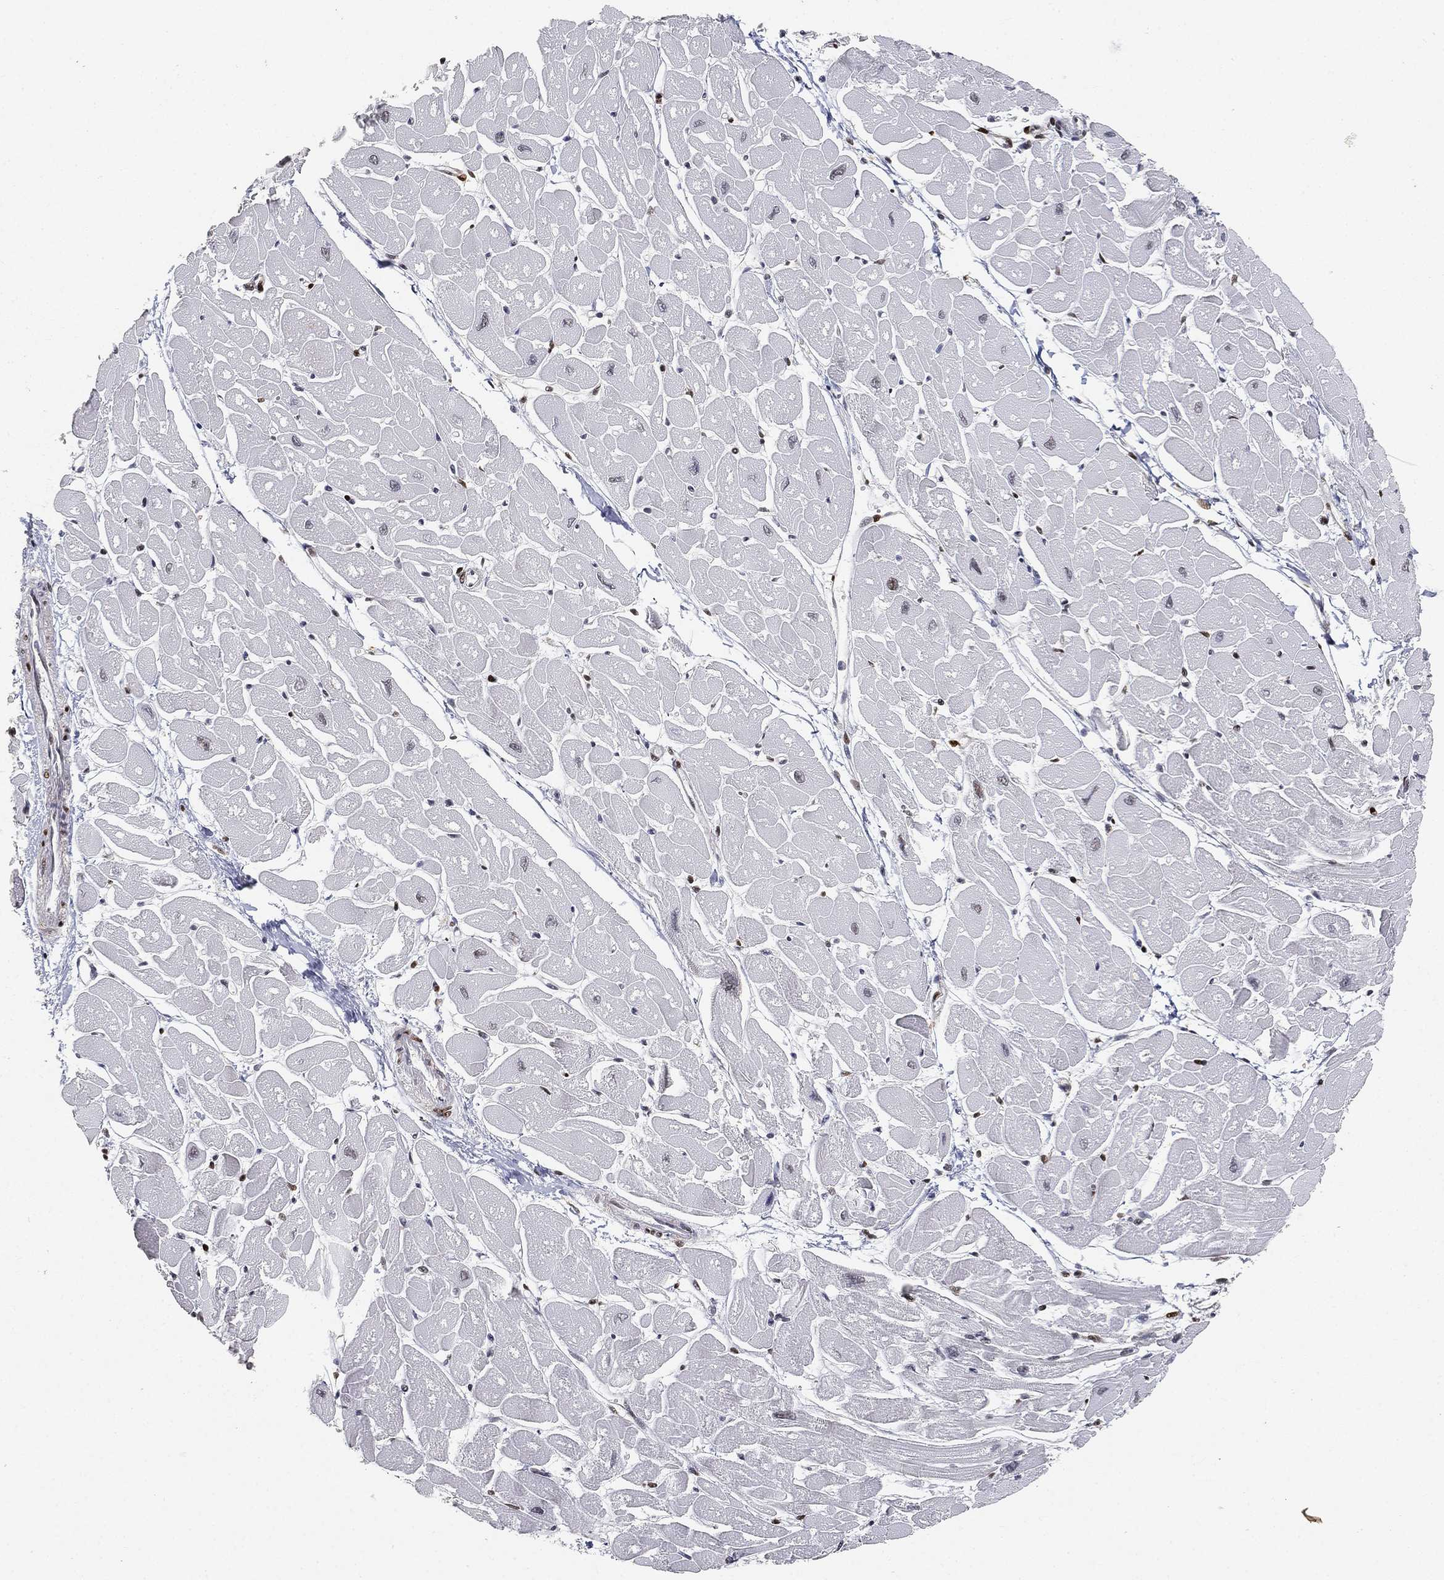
{"staining": {"intensity": "moderate", "quantity": "<25%", "location": "nuclear"}, "tissue": "heart muscle", "cell_type": "Cardiomyocytes", "image_type": "normal", "snomed": [{"axis": "morphology", "description": "Normal tissue, NOS"}, {"axis": "topography", "description": "Heart"}], "caption": "Immunohistochemistry of benign heart muscle demonstrates low levels of moderate nuclear staining in approximately <25% of cardiomyocytes. The staining was performed using DAB to visualize the protein expression in brown, while the nuclei were stained in blue with hematoxylin (Magnification: 20x).", "gene": "CRTC3", "patient": {"sex": "male", "age": 57}}